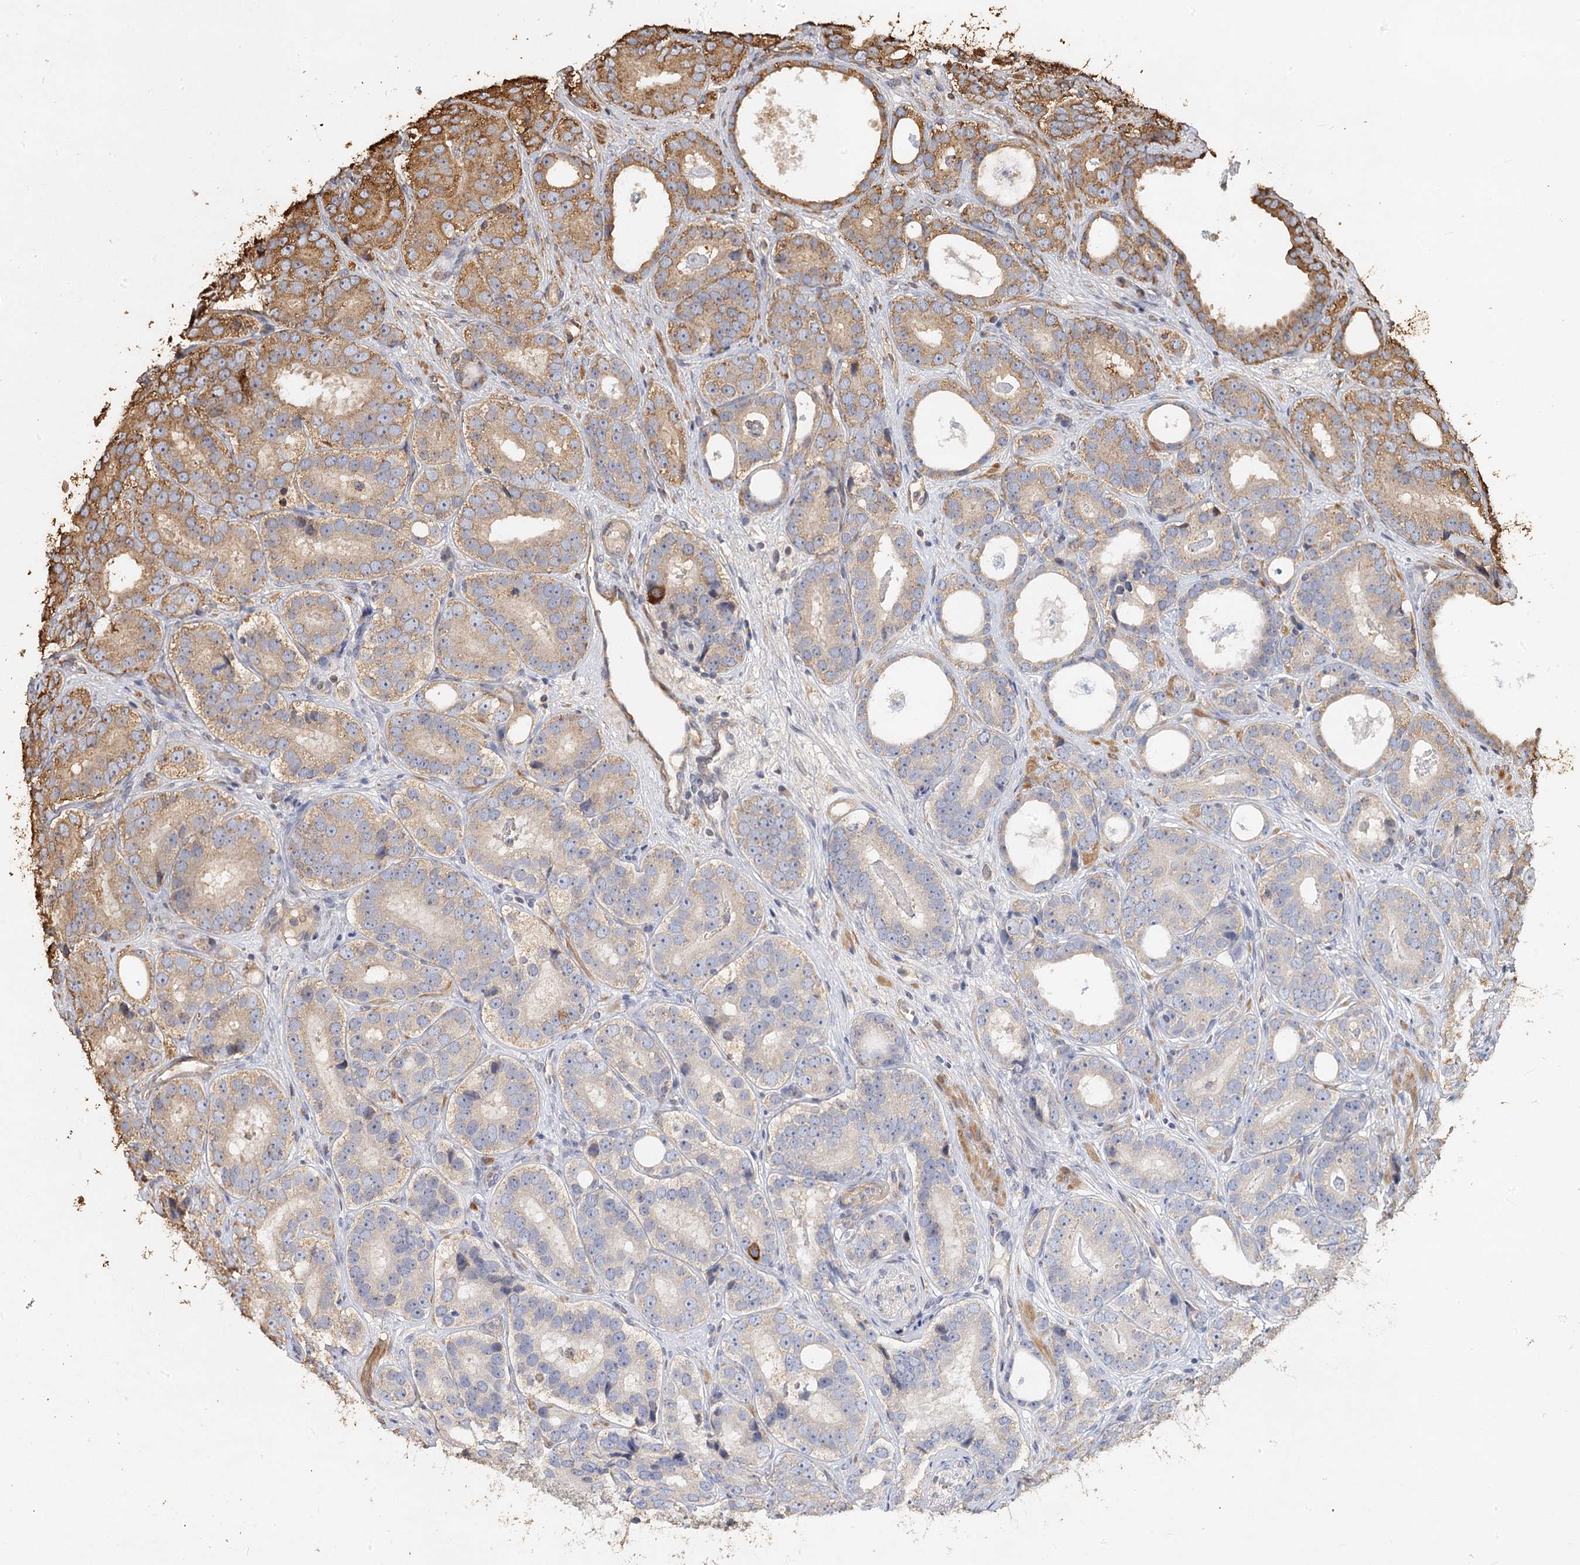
{"staining": {"intensity": "moderate", "quantity": "<25%", "location": "cytoplasmic/membranous"}, "tissue": "prostate cancer", "cell_type": "Tumor cells", "image_type": "cancer", "snomed": [{"axis": "morphology", "description": "Adenocarcinoma, High grade"}, {"axis": "topography", "description": "Prostate"}], "caption": "Human prostate cancer stained with a brown dye demonstrates moderate cytoplasmic/membranous positive staining in approximately <25% of tumor cells.", "gene": "PIK3C2A", "patient": {"sex": "male", "age": 56}}